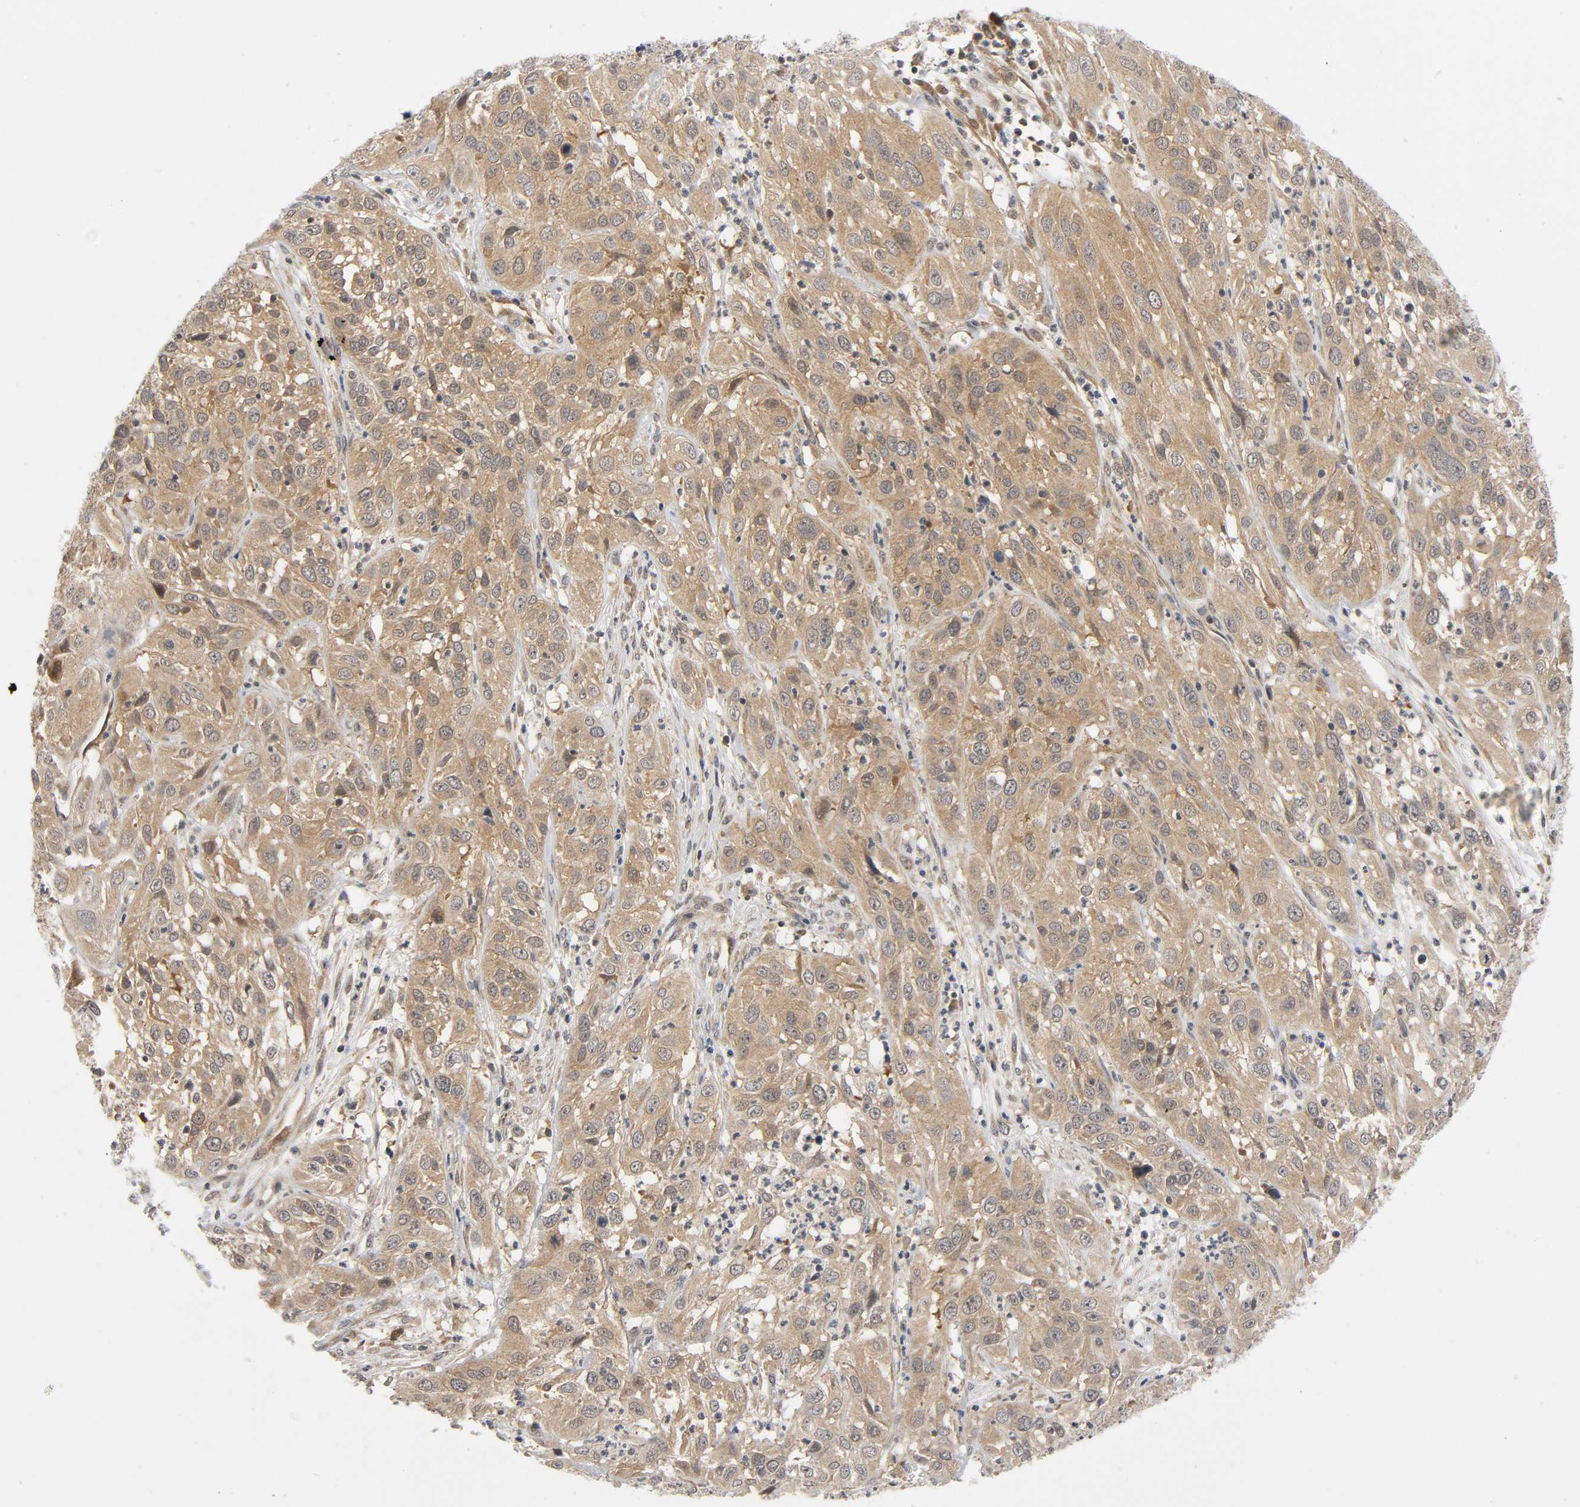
{"staining": {"intensity": "moderate", "quantity": ">75%", "location": "cytoplasmic/membranous"}, "tissue": "cervical cancer", "cell_type": "Tumor cells", "image_type": "cancer", "snomed": [{"axis": "morphology", "description": "Squamous cell carcinoma, NOS"}, {"axis": "topography", "description": "Cervix"}], "caption": "DAB (3,3'-diaminobenzidine) immunohistochemical staining of human cervical cancer shows moderate cytoplasmic/membranous protein expression in approximately >75% of tumor cells.", "gene": "MAPK8", "patient": {"sex": "female", "age": 32}}